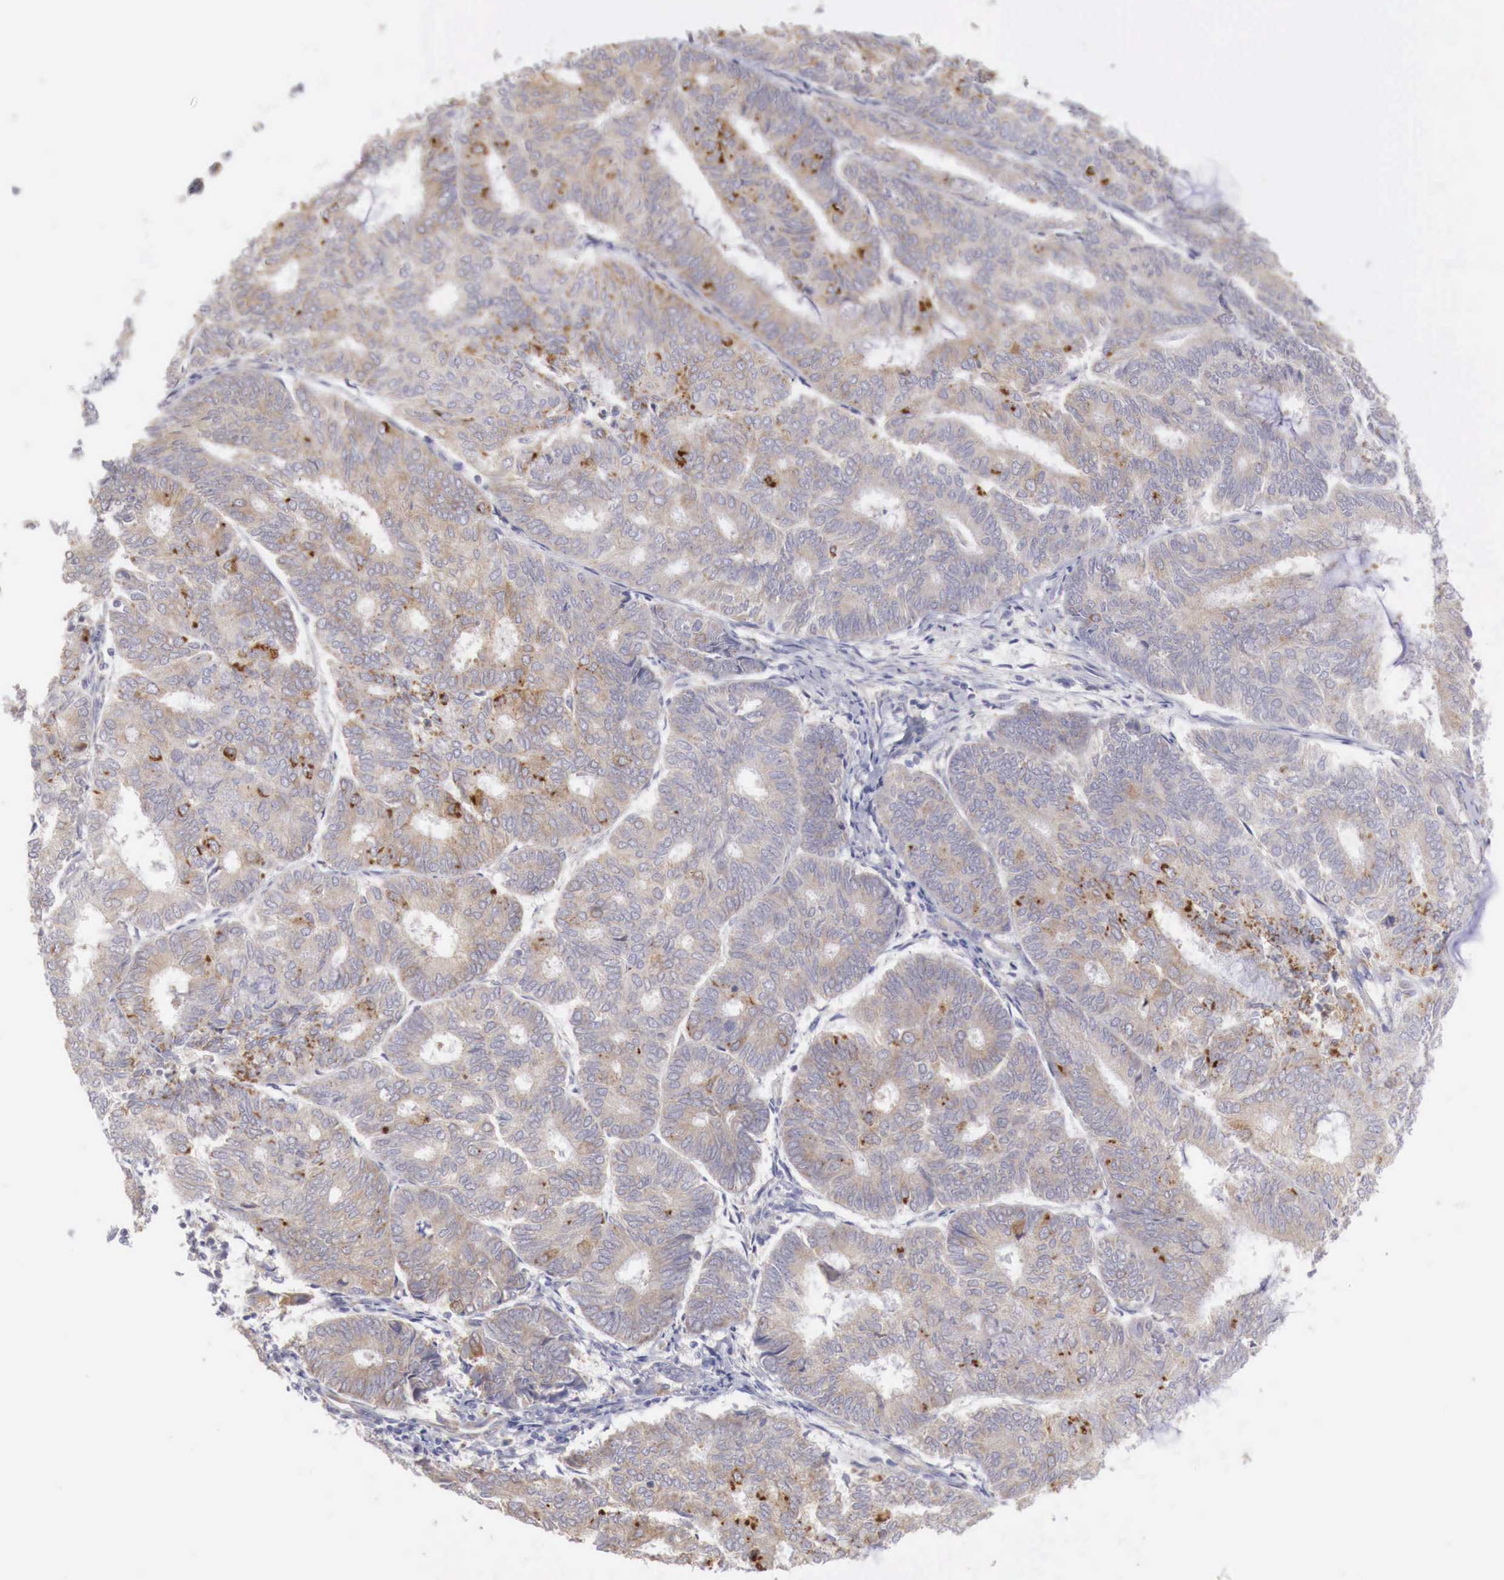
{"staining": {"intensity": "weak", "quantity": ">75%", "location": "cytoplasmic/membranous"}, "tissue": "endometrial cancer", "cell_type": "Tumor cells", "image_type": "cancer", "snomed": [{"axis": "morphology", "description": "Adenocarcinoma, NOS"}, {"axis": "topography", "description": "Endometrium"}], "caption": "A histopathology image of human endometrial adenocarcinoma stained for a protein demonstrates weak cytoplasmic/membranous brown staining in tumor cells. (Brightfield microscopy of DAB IHC at high magnification).", "gene": "NSDHL", "patient": {"sex": "female", "age": 59}}